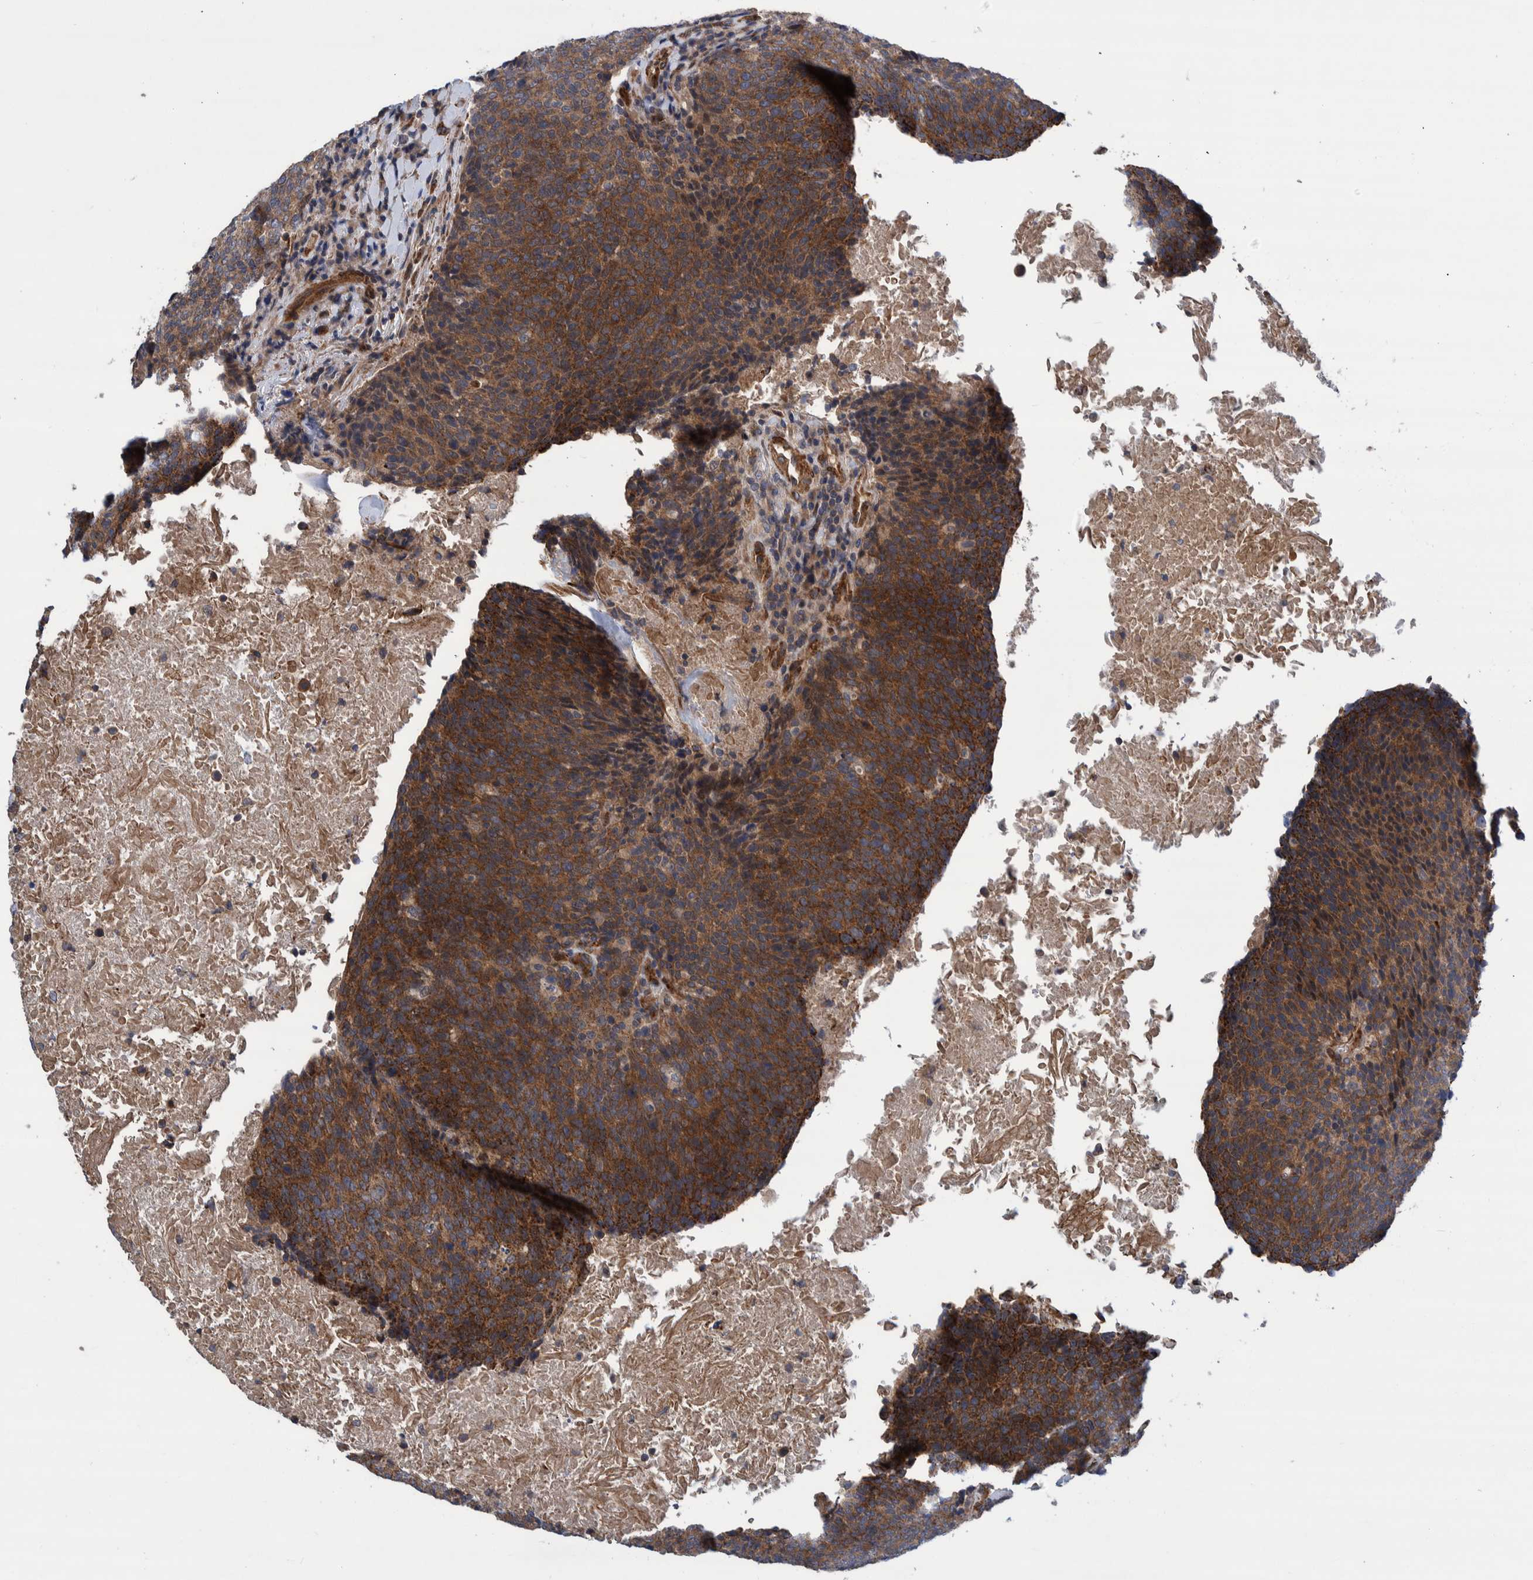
{"staining": {"intensity": "strong", "quantity": "25%-75%", "location": "cytoplasmic/membranous"}, "tissue": "head and neck cancer", "cell_type": "Tumor cells", "image_type": "cancer", "snomed": [{"axis": "morphology", "description": "Squamous cell carcinoma, NOS"}, {"axis": "morphology", "description": "Squamous cell carcinoma, metastatic, NOS"}, {"axis": "topography", "description": "Lymph node"}, {"axis": "topography", "description": "Head-Neck"}], "caption": "Head and neck metastatic squamous cell carcinoma was stained to show a protein in brown. There is high levels of strong cytoplasmic/membranous staining in approximately 25%-75% of tumor cells. The staining is performed using DAB (3,3'-diaminobenzidine) brown chromogen to label protein expression. The nuclei are counter-stained blue using hematoxylin.", "gene": "GRPEL2", "patient": {"sex": "male", "age": 62}}